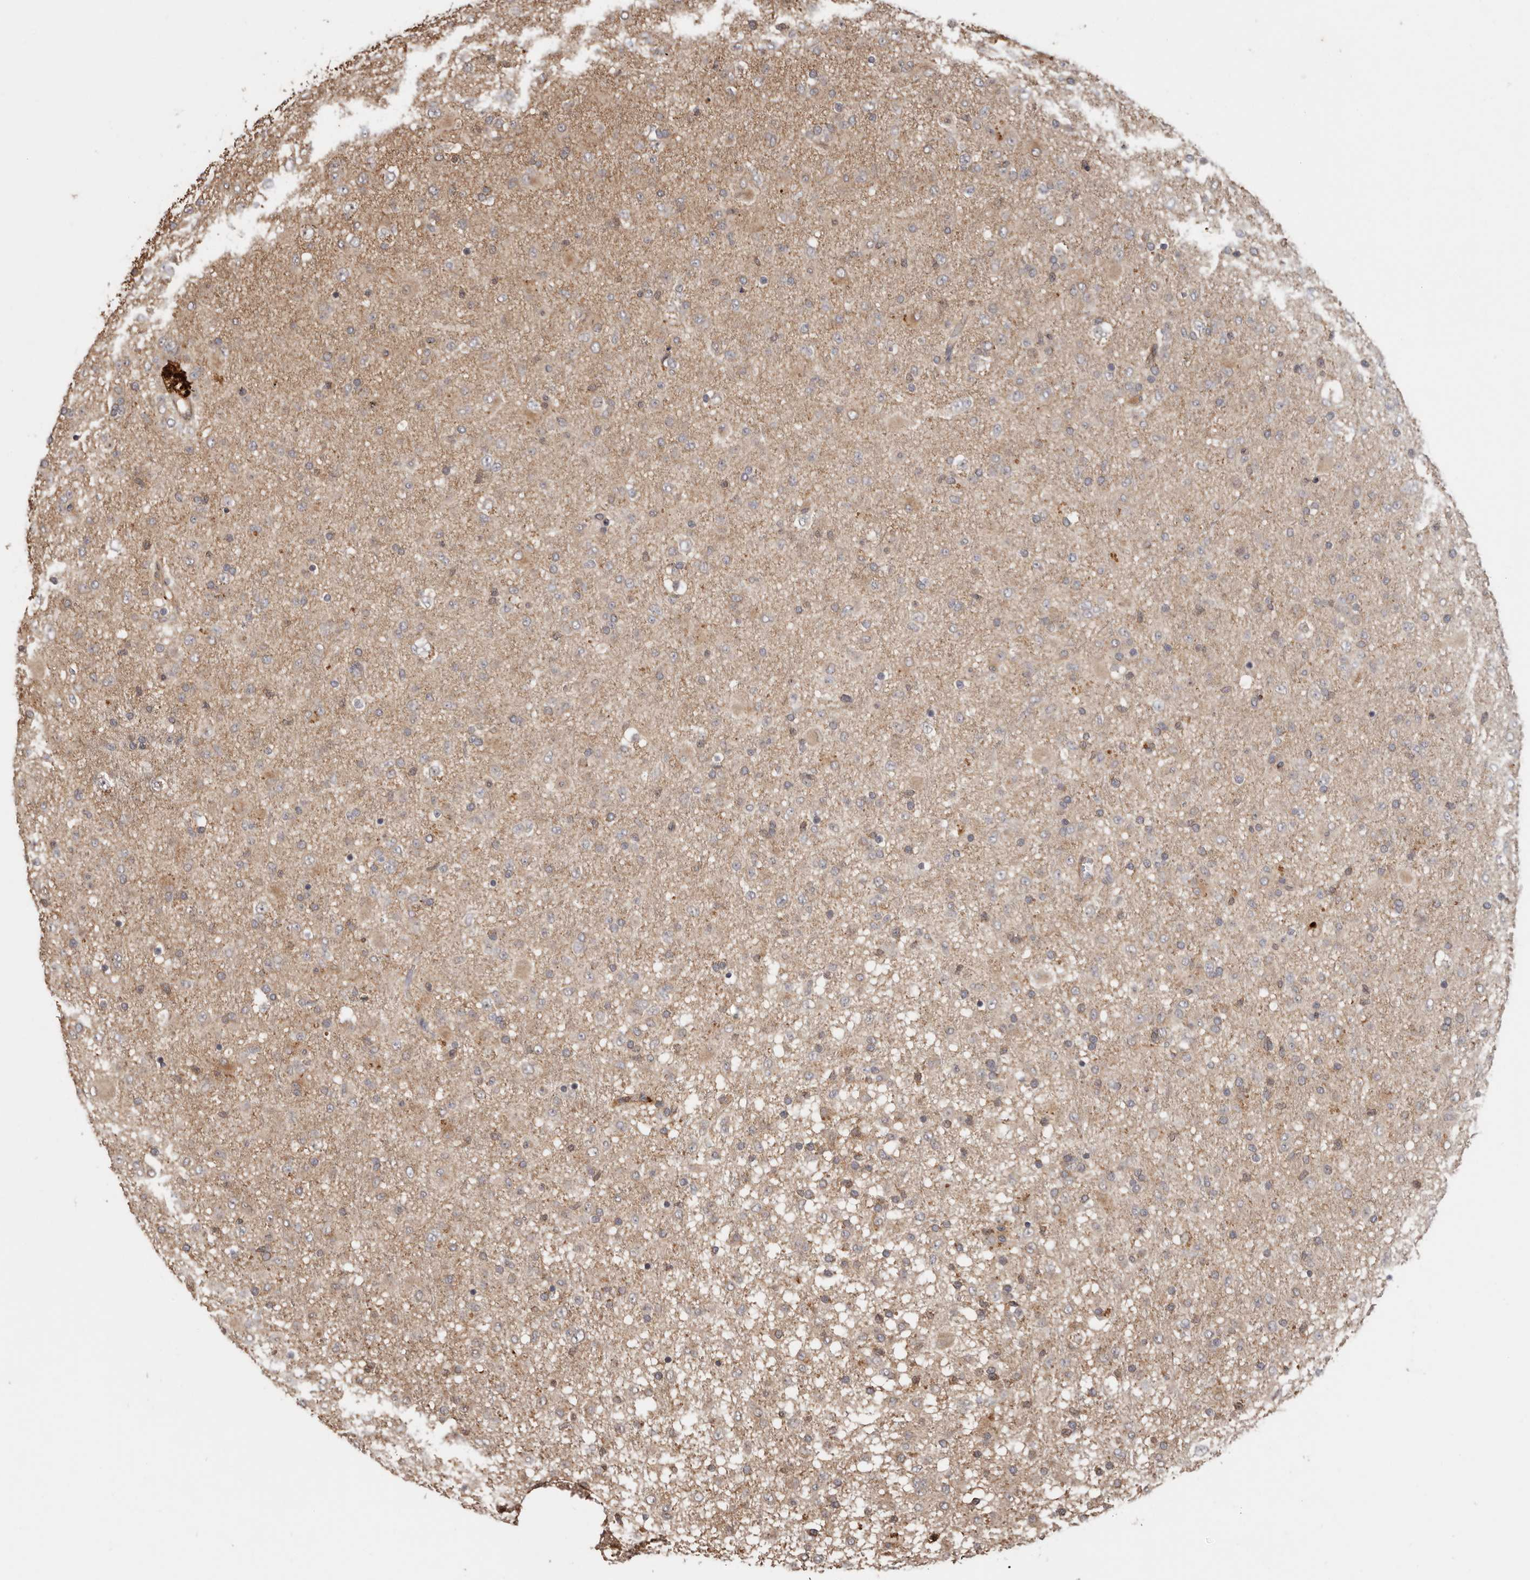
{"staining": {"intensity": "weak", "quantity": "25%-75%", "location": "cytoplasmic/membranous"}, "tissue": "glioma", "cell_type": "Tumor cells", "image_type": "cancer", "snomed": [{"axis": "morphology", "description": "Glioma, malignant, Low grade"}, {"axis": "topography", "description": "Brain"}], "caption": "High-magnification brightfield microscopy of glioma stained with DAB (3,3'-diaminobenzidine) (brown) and counterstained with hematoxylin (blue). tumor cells exhibit weak cytoplasmic/membranous staining is present in approximately25%-75% of cells. The staining was performed using DAB, with brown indicating positive protein expression. Nuclei are stained blue with hematoxylin.", "gene": "RSPO2", "patient": {"sex": "male", "age": 65}}